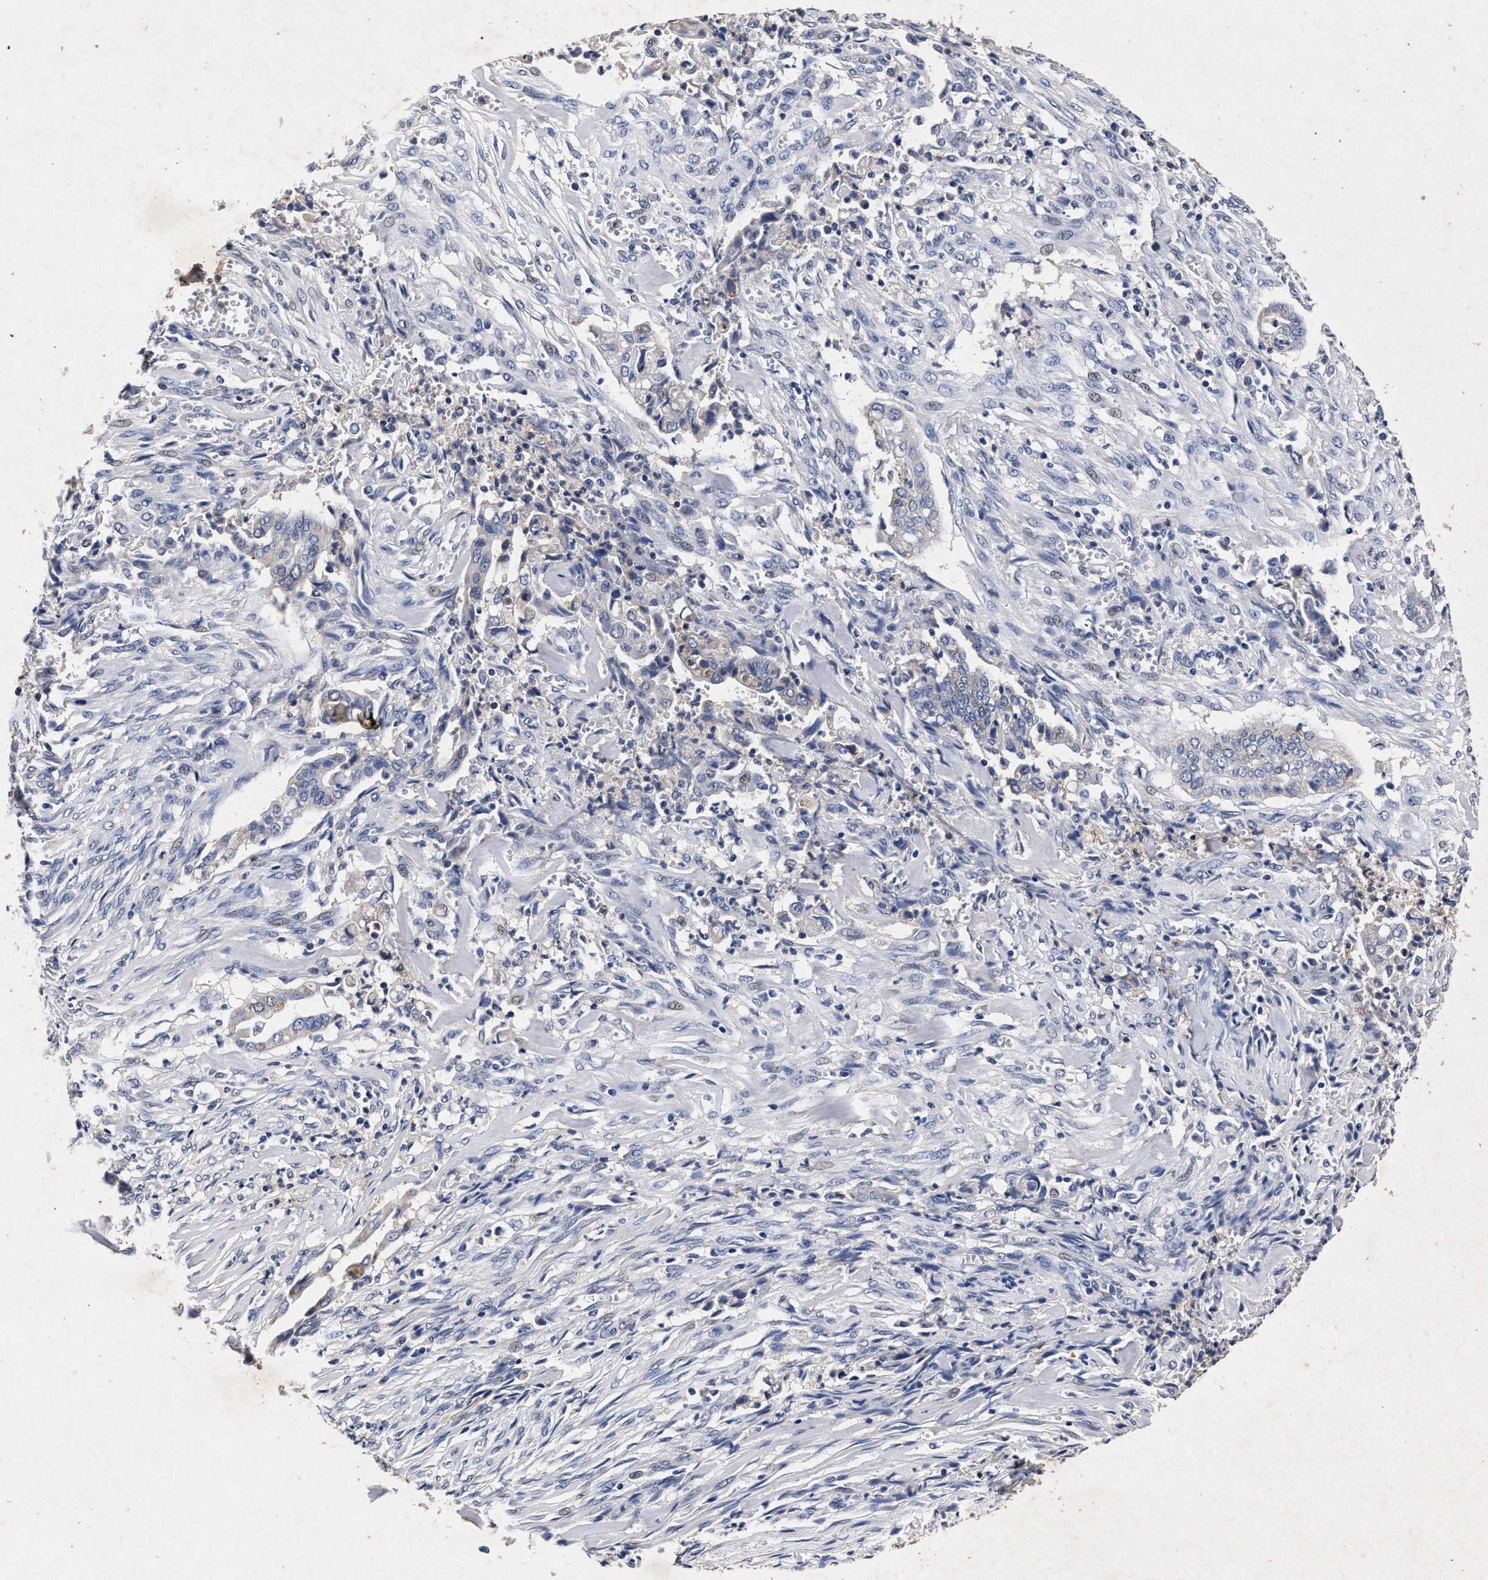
{"staining": {"intensity": "negative", "quantity": "none", "location": "none"}, "tissue": "cervical cancer", "cell_type": "Tumor cells", "image_type": "cancer", "snomed": [{"axis": "morphology", "description": "Adenocarcinoma, NOS"}, {"axis": "topography", "description": "Cervix"}], "caption": "Immunohistochemistry image of cervical cancer (adenocarcinoma) stained for a protein (brown), which reveals no expression in tumor cells.", "gene": "ATP1A2", "patient": {"sex": "female", "age": 44}}